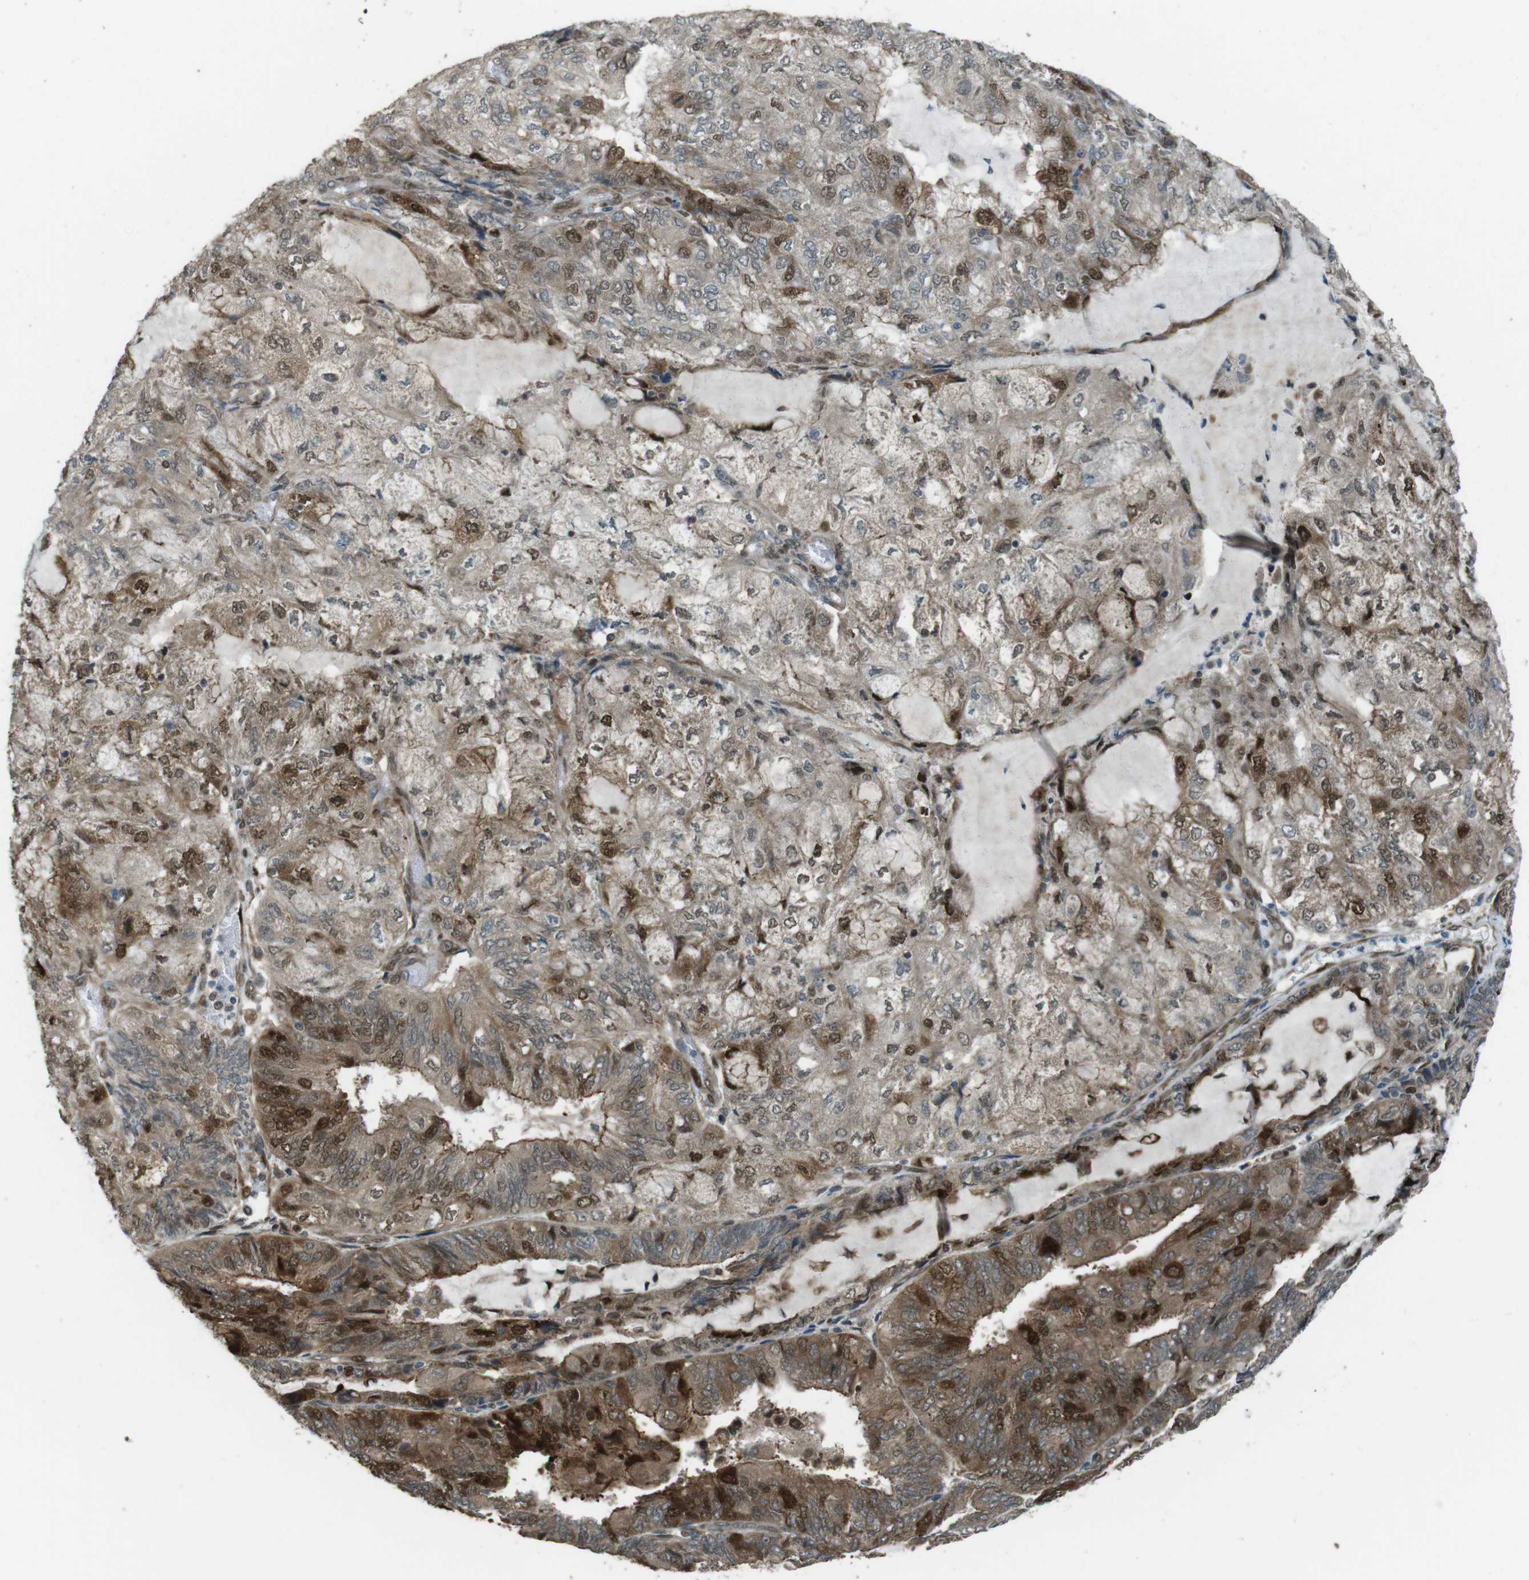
{"staining": {"intensity": "moderate", "quantity": "25%-75%", "location": "cytoplasmic/membranous,nuclear"}, "tissue": "endometrial cancer", "cell_type": "Tumor cells", "image_type": "cancer", "snomed": [{"axis": "morphology", "description": "Adenocarcinoma, NOS"}, {"axis": "topography", "description": "Endometrium"}], "caption": "The image demonstrates immunohistochemical staining of endometrial cancer. There is moderate cytoplasmic/membranous and nuclear positivity is appreciated in about 25%-75% of tumor cells.", "gene": "ZNF330", "patient": {"sex": "female", "age": 81}}